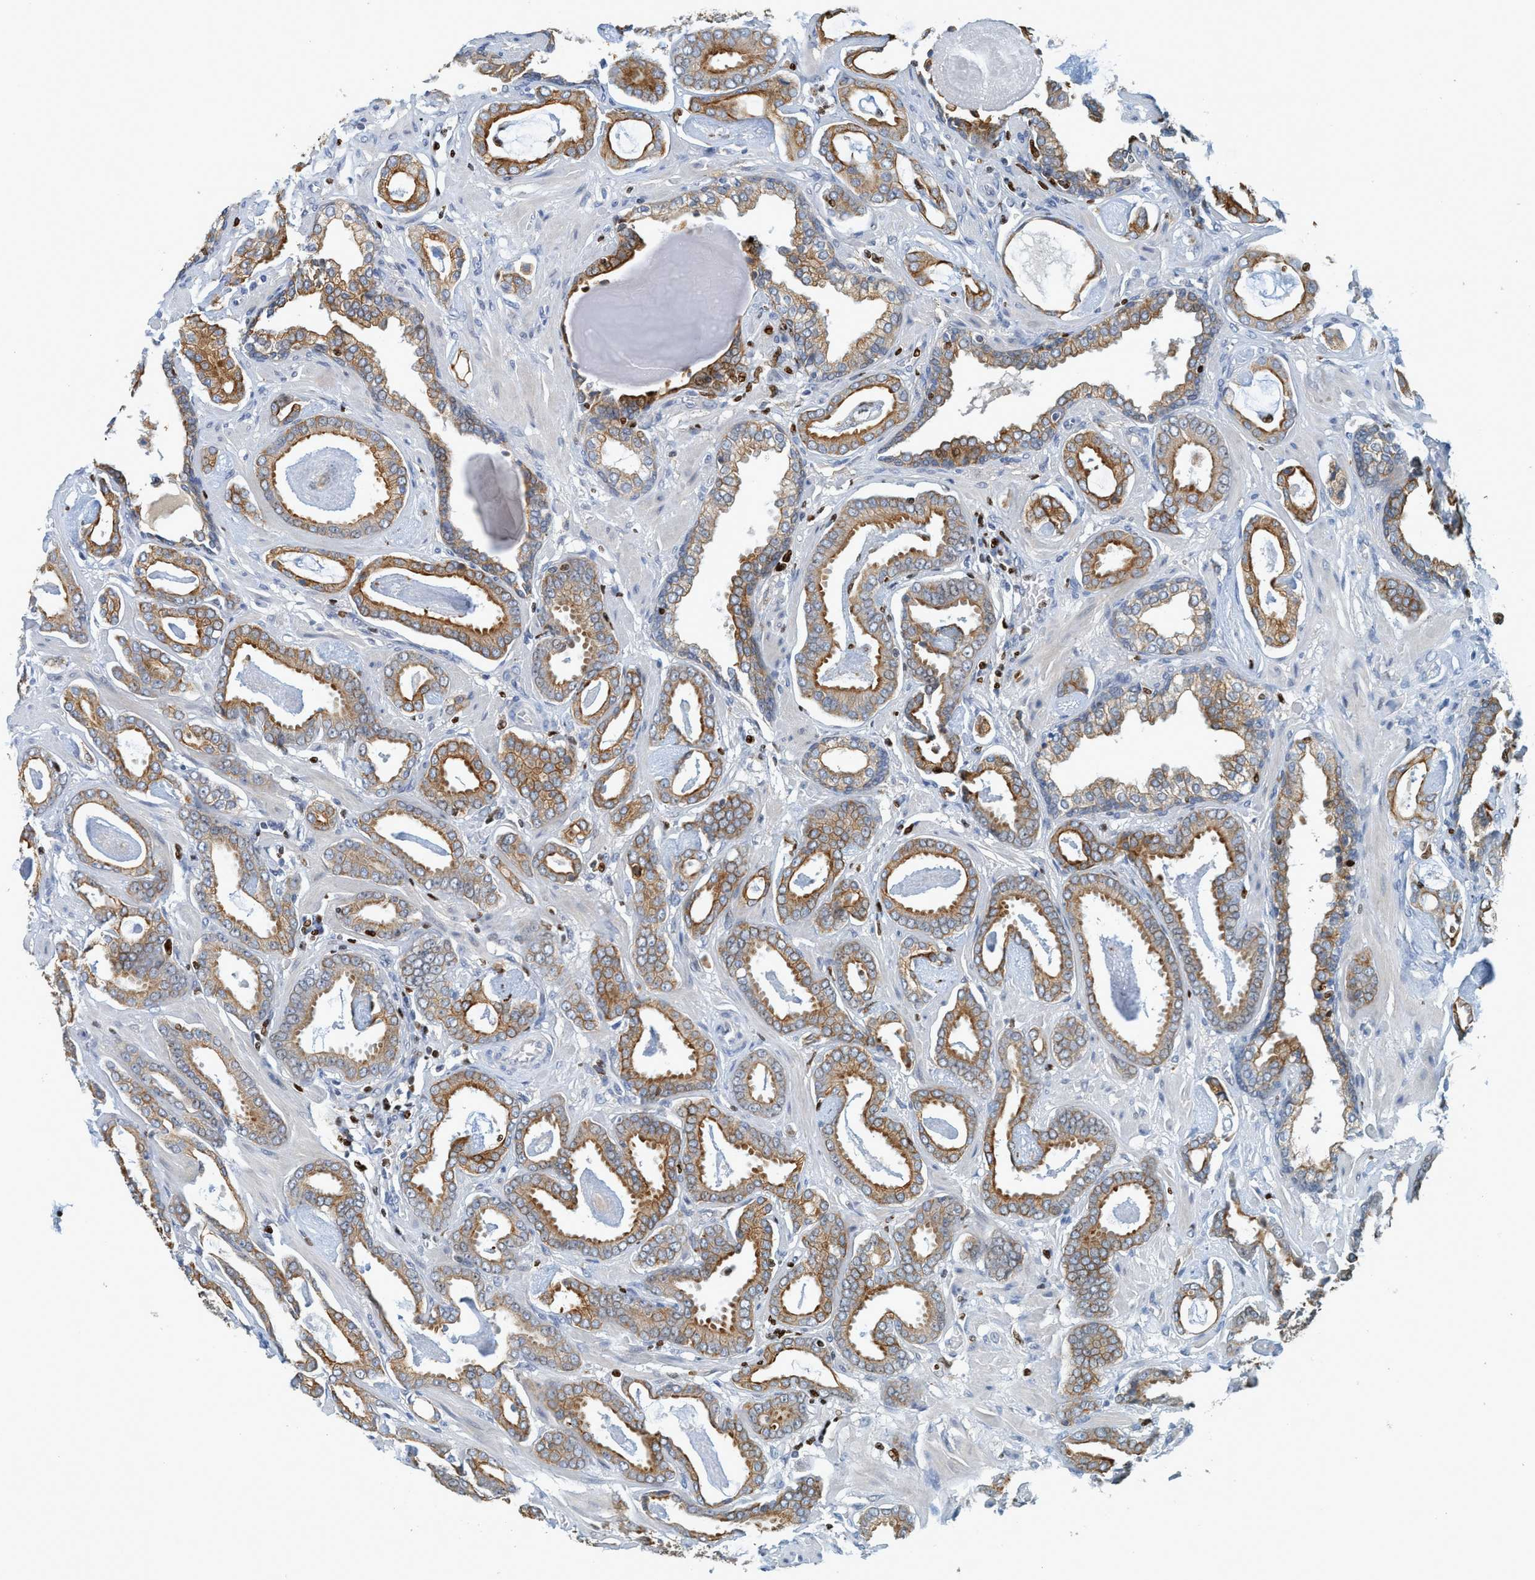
{"staining": {"intensity": "moderate", "quantity": ">75%", "location": "cytoplasmic/membranous"}, "tissue": "prostate cancer", "cell_type": "Tumor cells", "image_type": "cancer", "snomed": [{"axis": "morphology", "description": "Adenocarcinoma, Low grade"}, {"axis": "topography", "description": "Prostate"}], "caption": "Prostate adenocarcinoma (low-grade) tissue exhibits moderate cytoplasmic/membranous staining in approximately >75% of tumor cells, visualized by immunohistochemistry.", "gene": "SH3D19", "patient": {"sex": "male", "age": 53}}